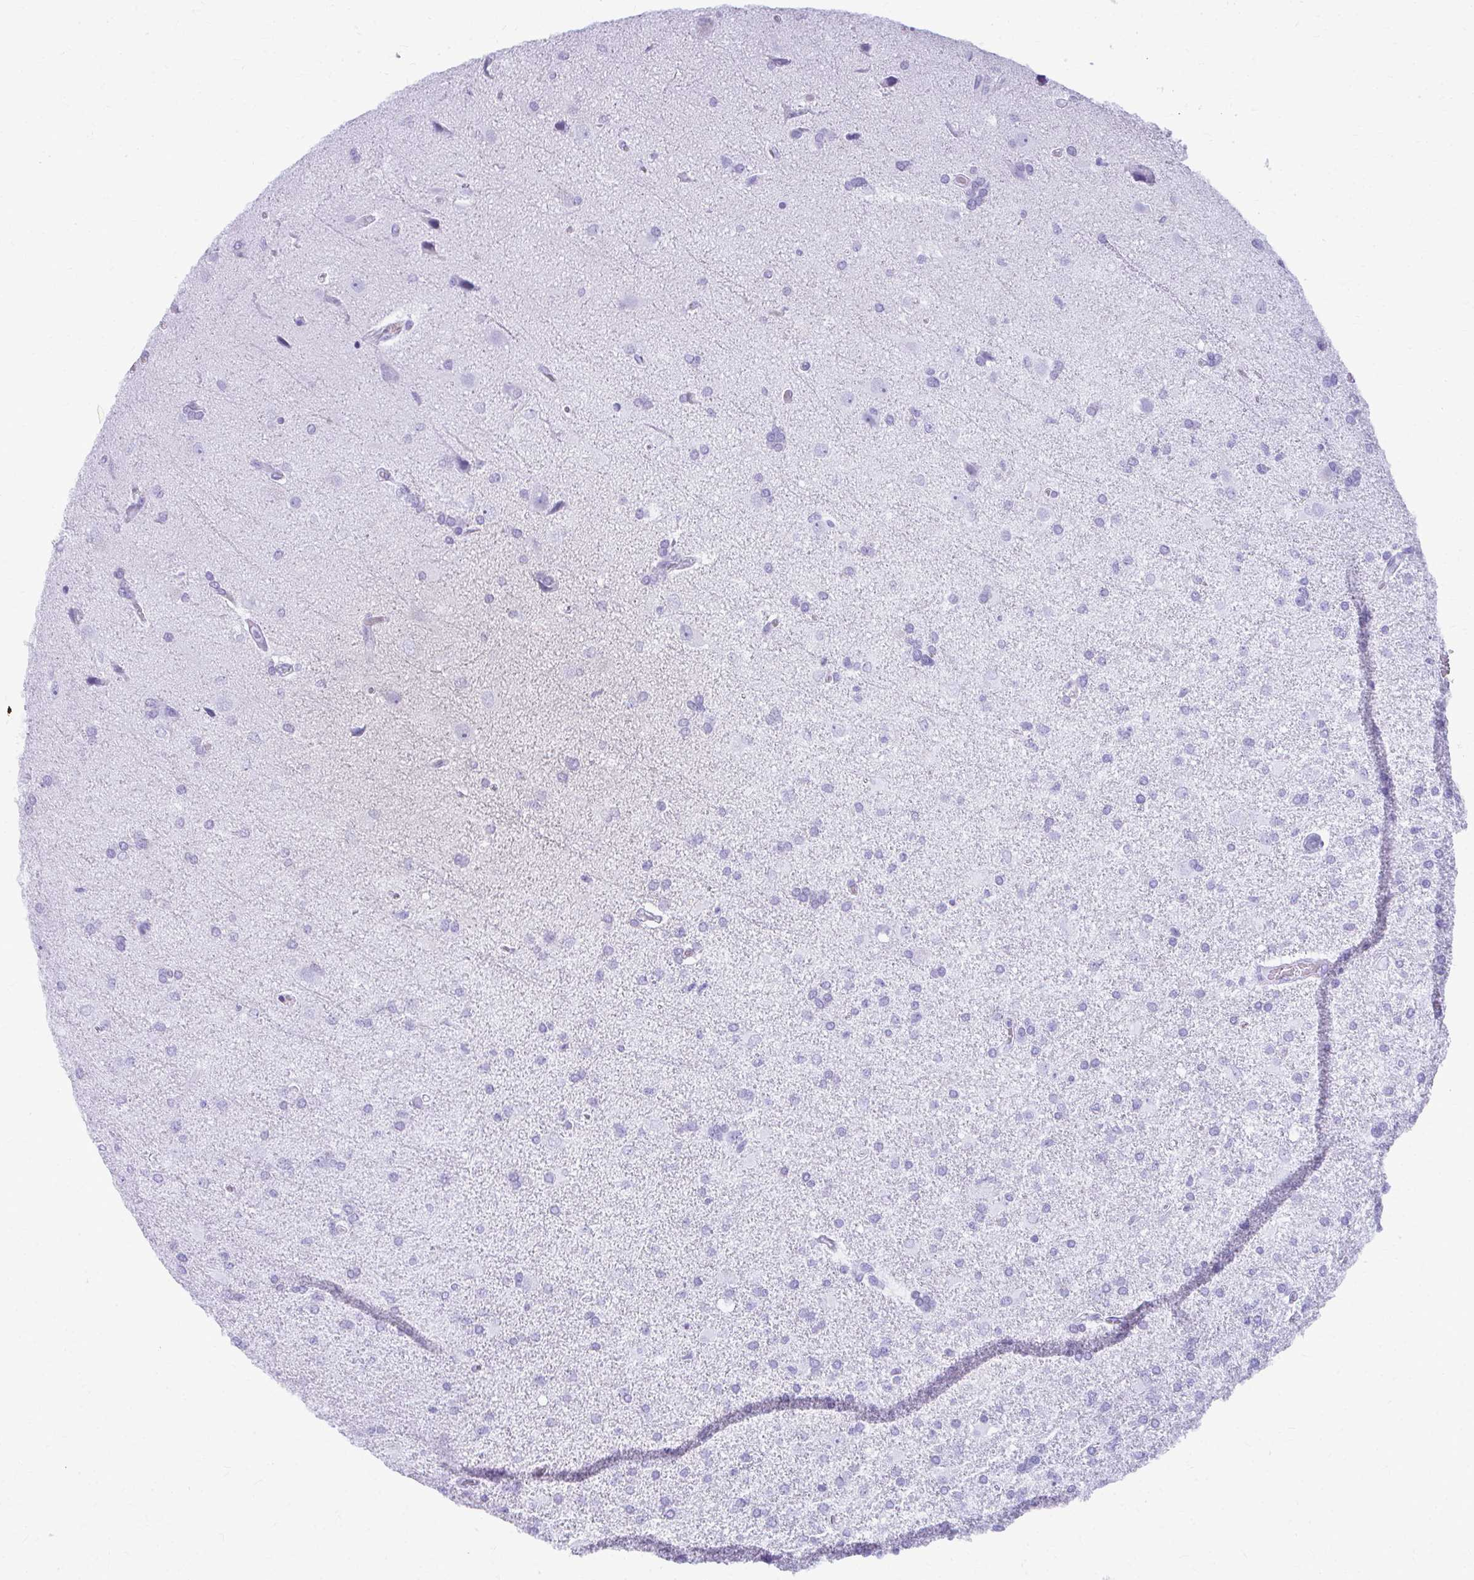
{"staining": {"intensity": "negative", "quantity": "none", "location": "none"}, "tissue": "glioma", "cell_type": "Tumor cells", "image_type": "cancer", "snomed": [{"axis": "morphology", "description": "Glioma, malignant, High grade"}, {"axis": "topography", "description": "Brain"}], "caption": "Glioma was stained to show a protein in brown. There is no significant positivity in tumor cells.", "gene": "MAF1", "patient": {"sex": "male", "age": 68}}